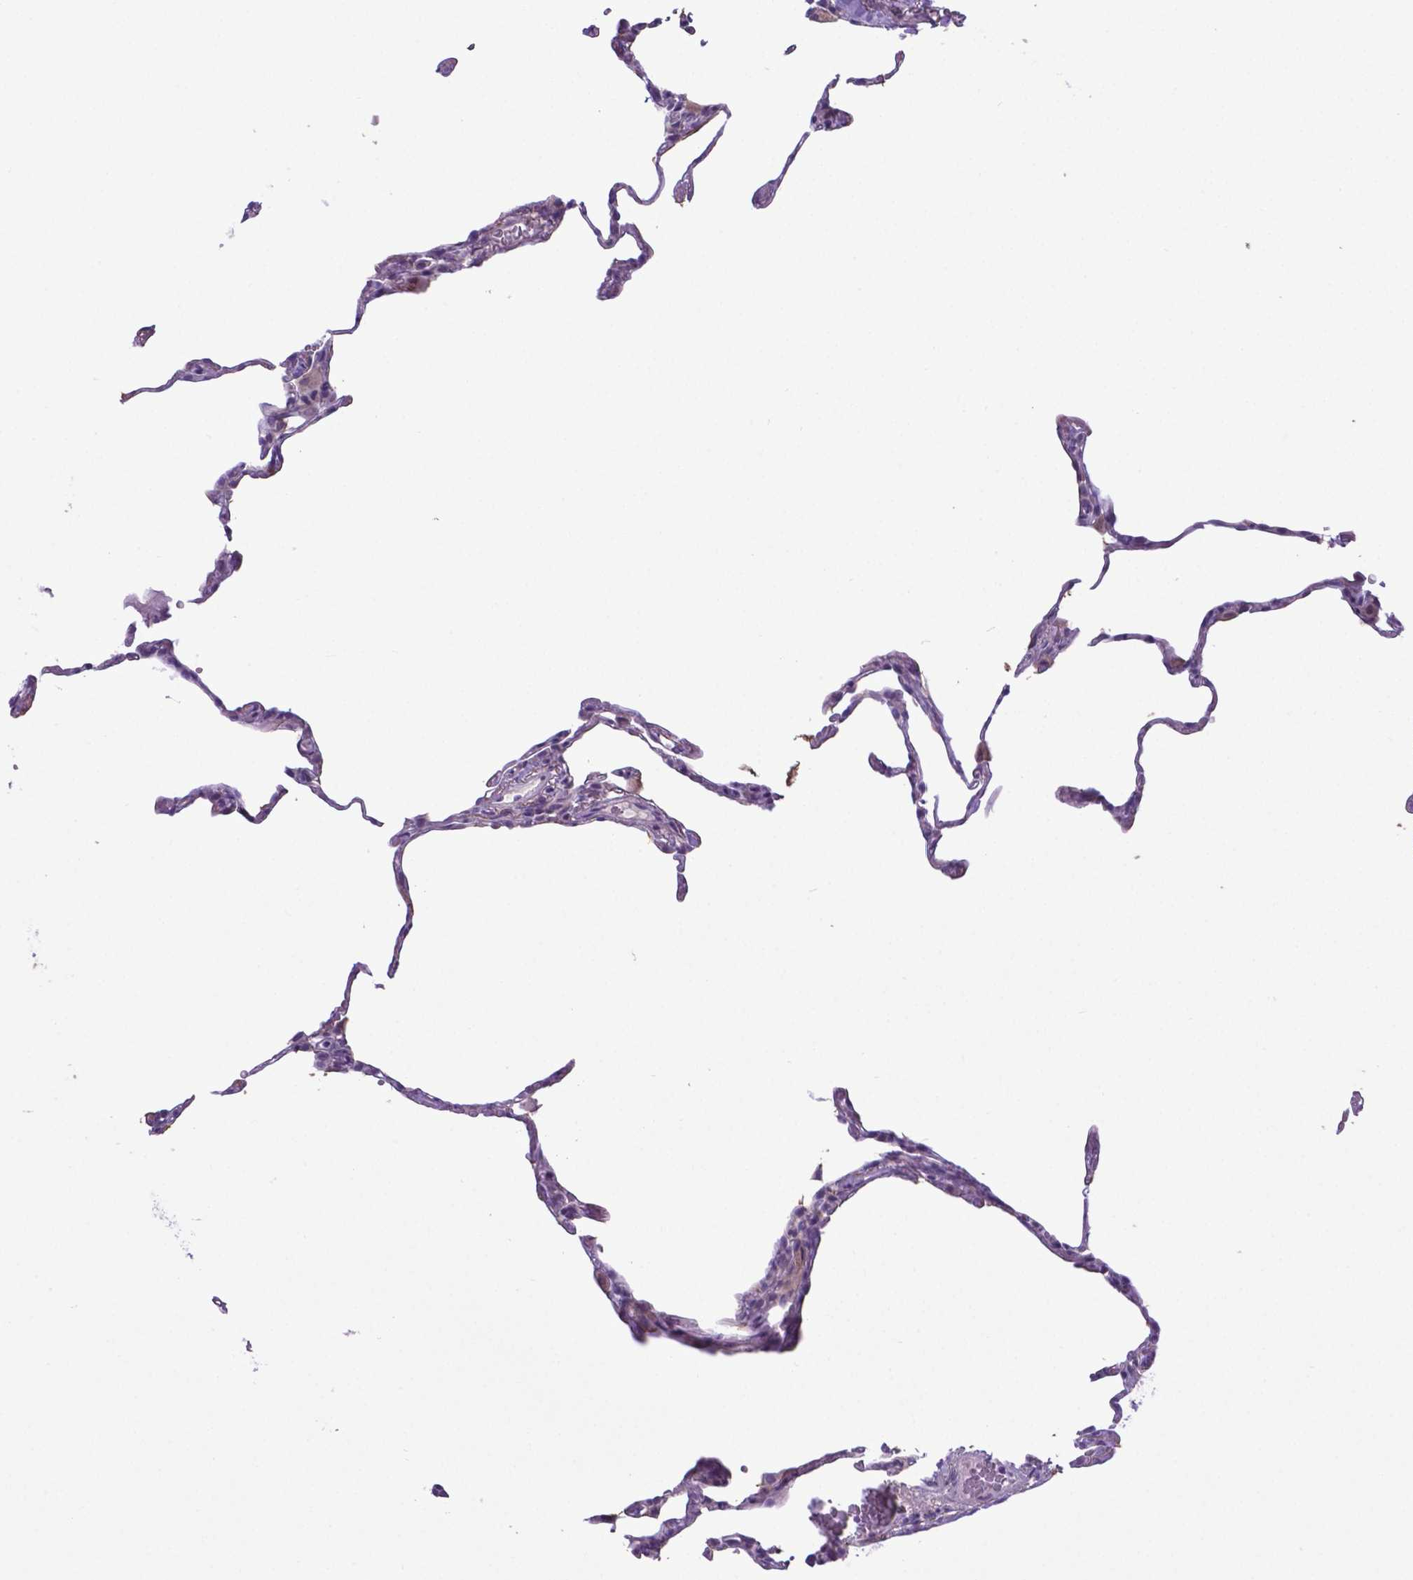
{"staining": {"intensity": "negative", "quantity": "none", "location": "none"}, "tissue": "lung", "cell_type": "Alveolar cells", "image_type": "normal", "snomed": [{"axis": "morphology", "description": "Normal tissue, NOS"}, {"axis": "topography", "description": "Lung"}], "caption": "The image shows no staining of alveolar cells in benign lung. (DAB immunohistochemistry (IHC) with hematoxylin counter stain).", "gene": "ADRA2B", "patient": {"sex": "female", "age": 57}}